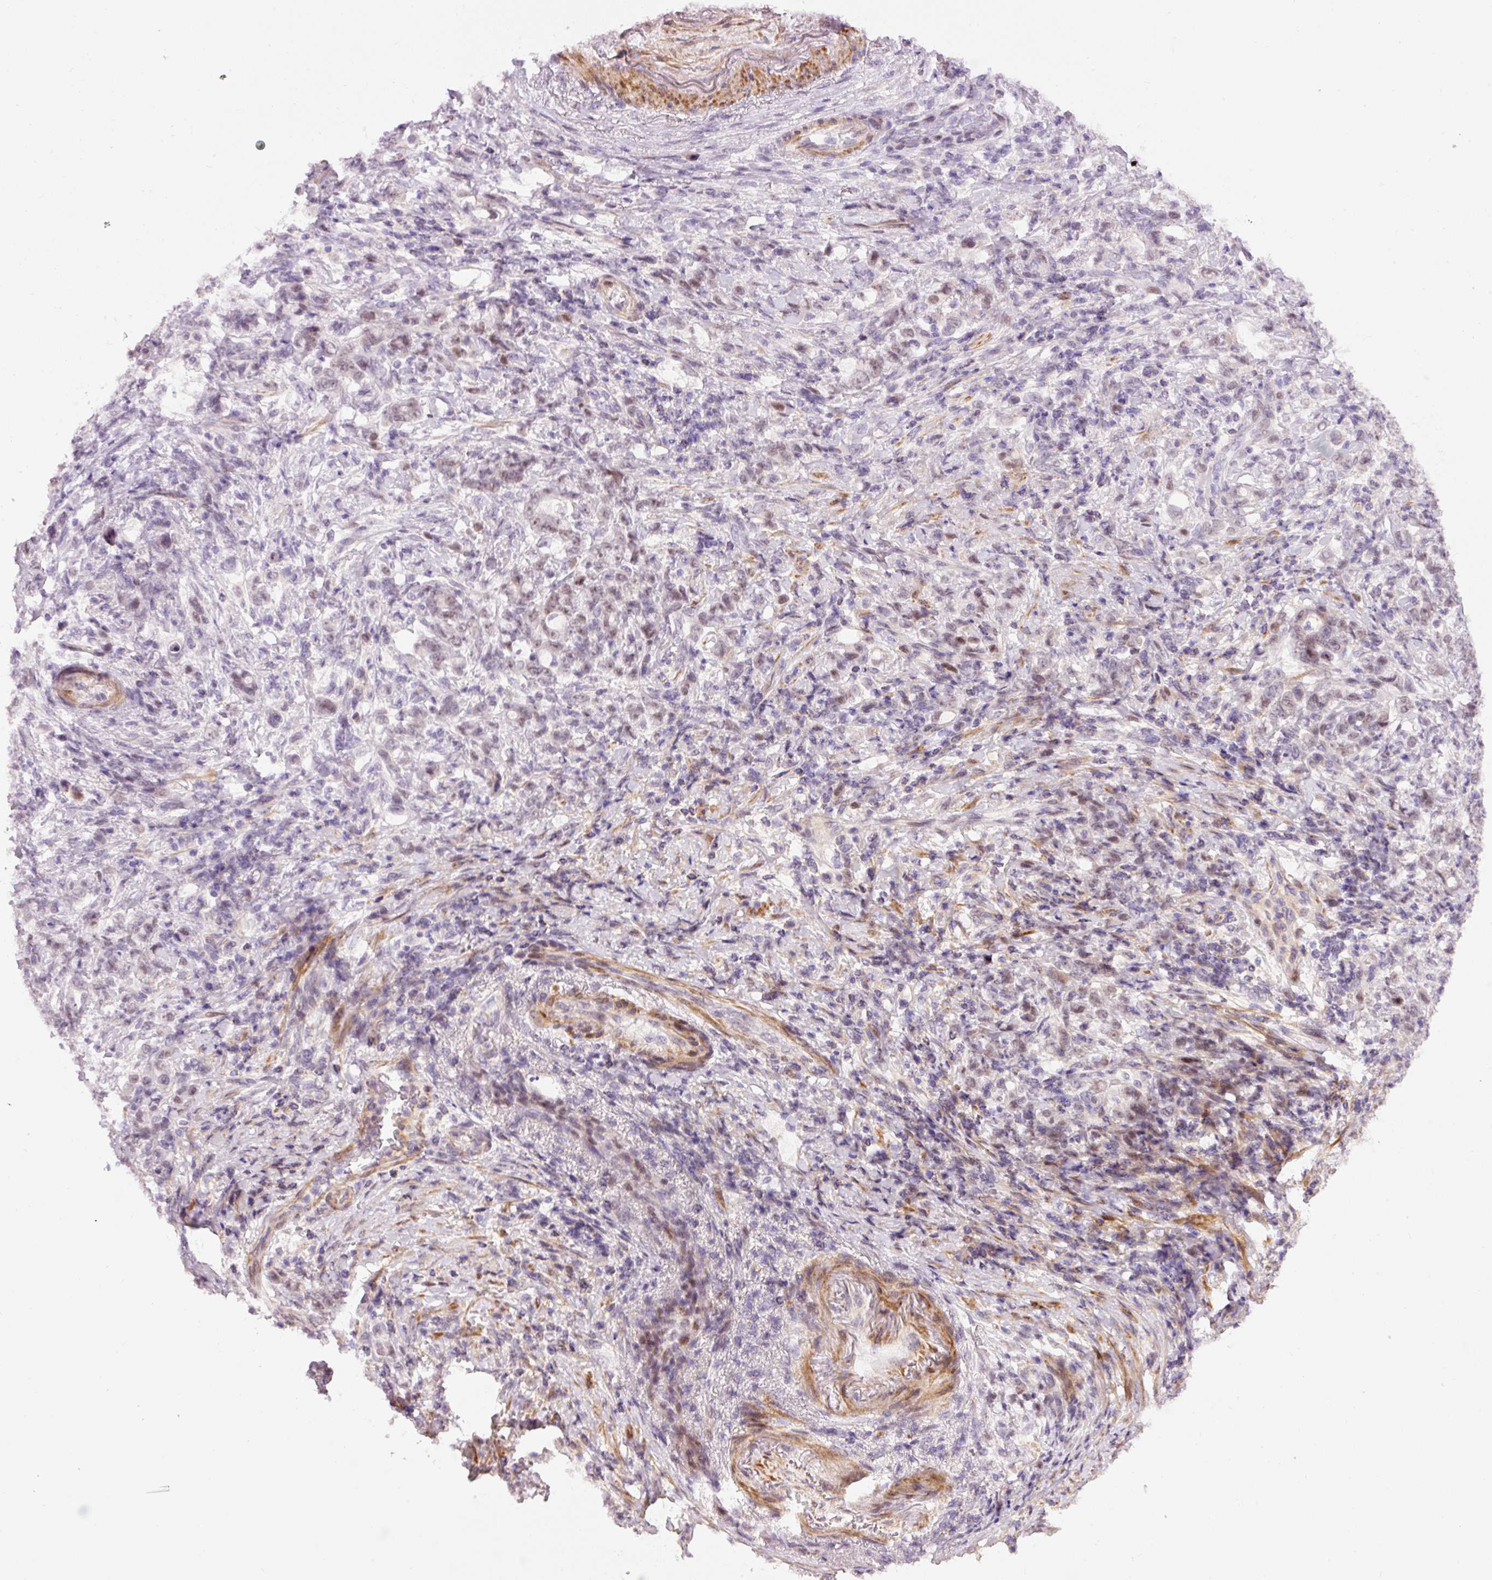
{"staining": {"intensity": "weak", "quantity": "<25%", "location": "nuclear"}, "tissue": "stomach cancer", "cell_type": "Tumor cells", "image_type": "cancer", "snomed": [{"axis": "morphology", "description": "Adenocarcinoma, NOS"}, {"axis": "topography", "description": "Stomach"}], "caption": "Histopathology image shows no significant protein positivity in tumor cells of adenocarcinoma (stomach). (DAB immunohistochemistry, high magnification).", "gene": "HNF1A", "patient": {"sex": "female", "age": 79}}